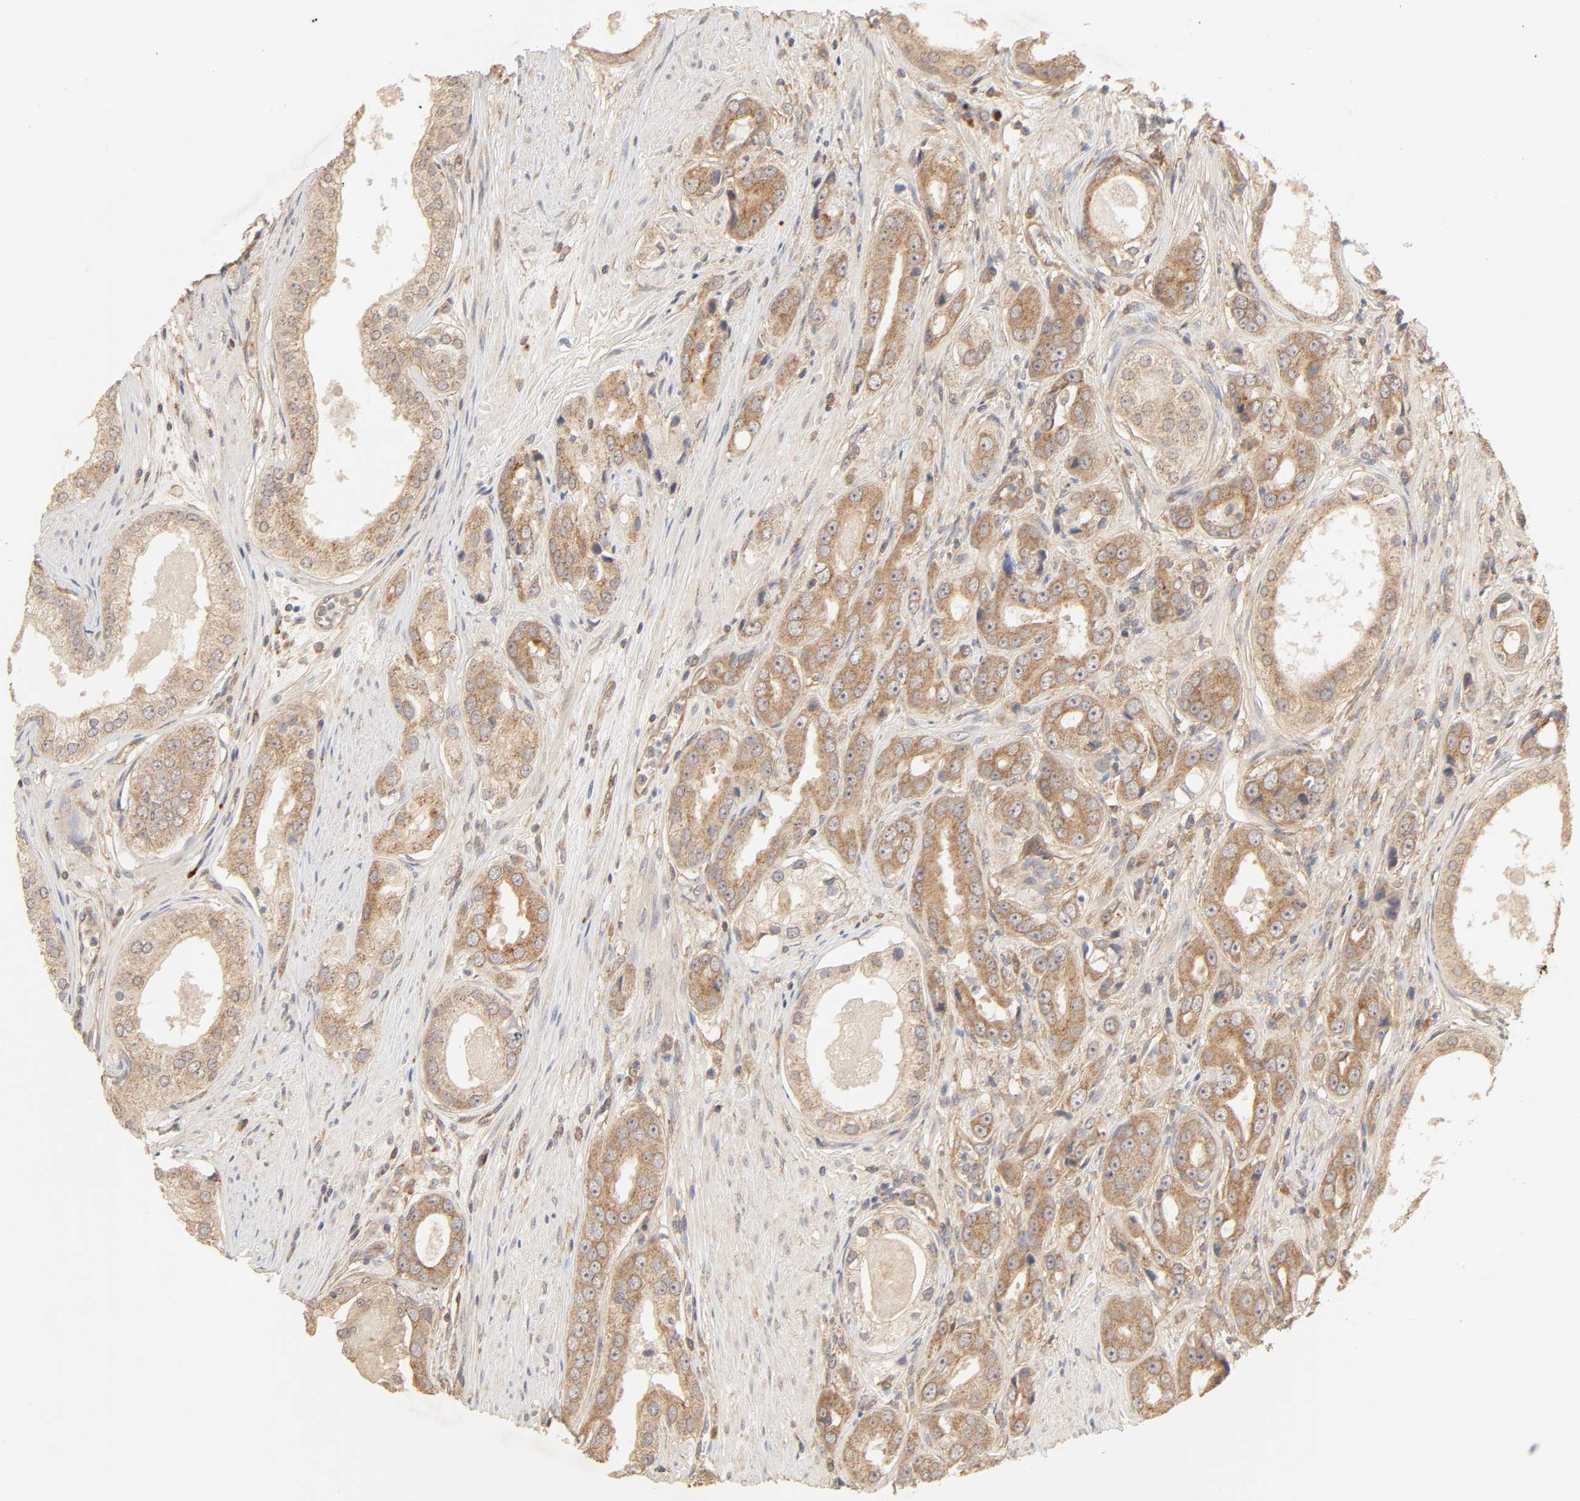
{"staining": {"intensity": "moderate", "quantity": ">75%", "location": "cytoplasmic/membranous"}, "tissue": "prostate cancer", "cell_type": "Tumor cells", "image_type": "cancer", "snomed": [{"axis": "morphology", "description": "Adenocarcinoma, Medium grade"}, {"axis": "topography", "description": "Prostate"}], "caption": "Approximately >75% of tumor cells in adenocarcinoma (medium-grade) (prostate) exhibit moderate cytoplasmic/membranous protein staining as visualized by brown immunohistochemical staining.", "gene": "EPS8", "patient": {"sex": "male", "age": 53}}